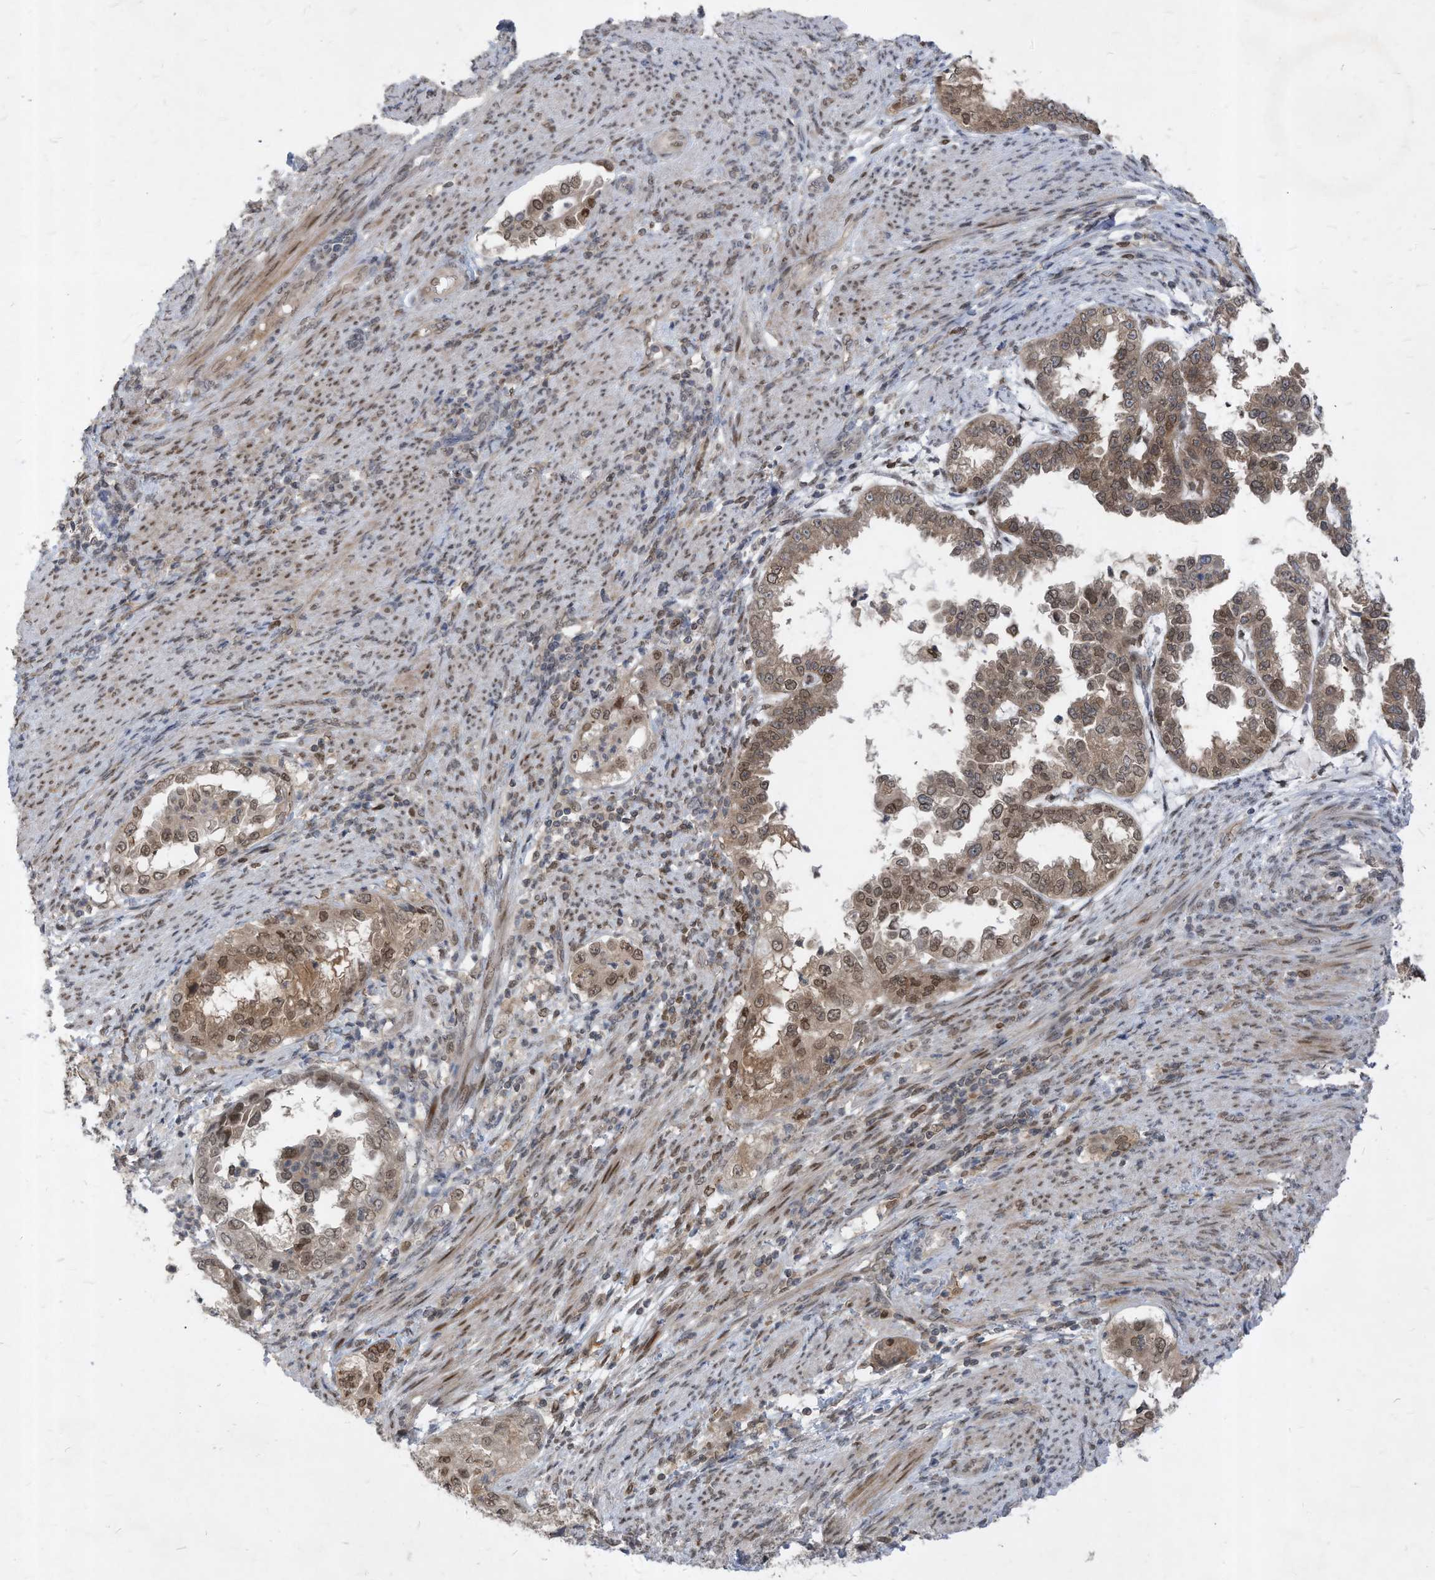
{"staining": {"intensity": "moderate", "quantity": ">75%", "location": "cytoplasmic/membranous,nuclear"}, "tissue": "endometrial cancer", "cell_type": "Tumor cells", "image_type": "cancer", "snomed": [{"axis": "morphology", "description": "Adenocarcinoma, NOS"}, {"axis": "topography", "description": "Endometrium"}], "caption": "Moderate cytoplasmic/membranous and nuclear protein staining is present in approximately >75% of tumor cells in adenocarcinoma (endometrial).", "gene": "KPNB1", "patient": {"sex": "female", "age": 85}}